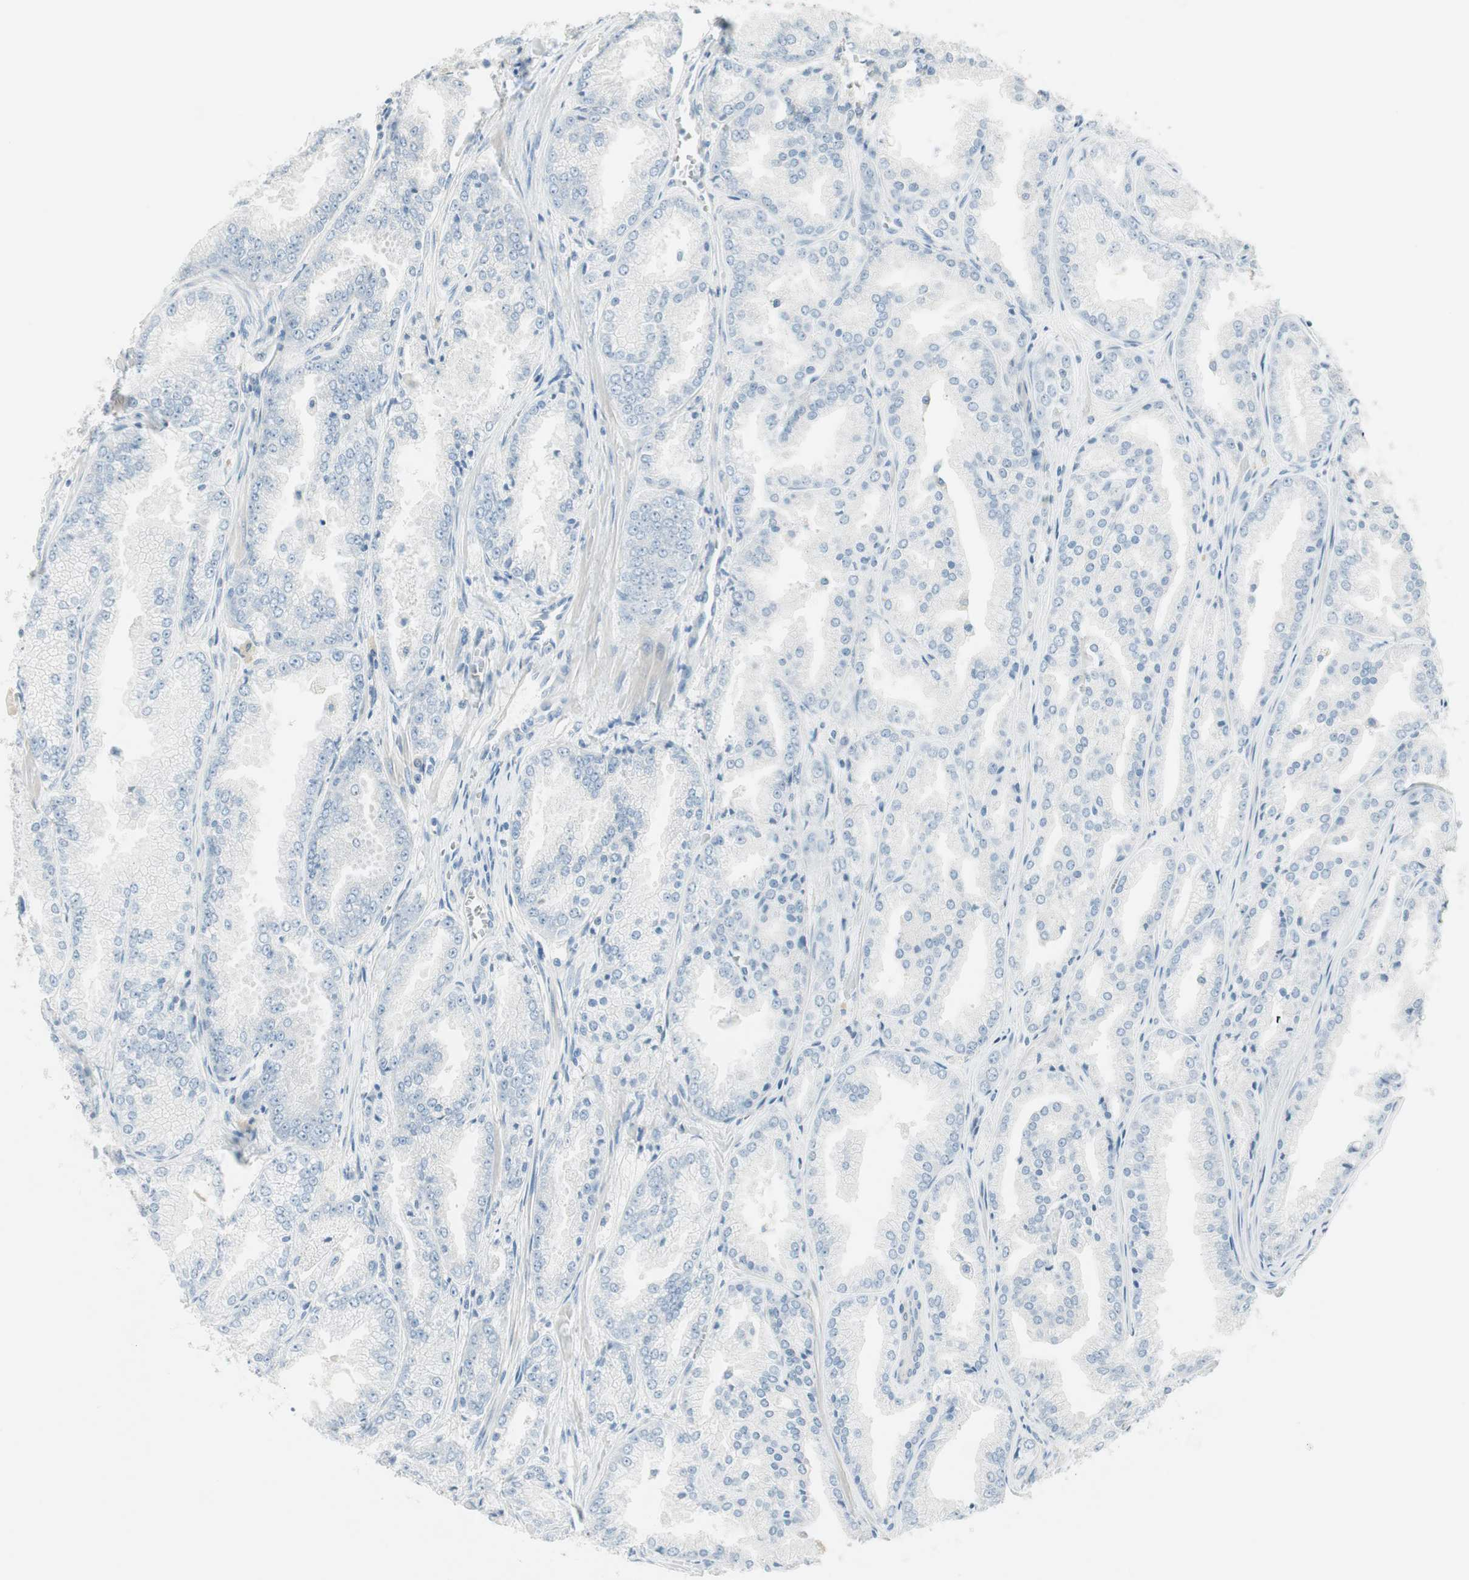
{"staining": {"intensity": "negative", "quantity": "none", "location": "none"}, "tissue": "prostate cancer", "cell_type": "Tumor cells", "image_type": "cancer", "snomed": [{"axis": "morphology", "description": "Adenocarcinoma, High grade"}, {"axis": "topography", "description": "Prostate"}], "caption": "IHC micrograph of prostate cancer (high-grade adenocarcinoma) stained for a protein (brown), which shows no expression in tumor cells.", "gene": "ITLN2", "patient": {"sex": "male", "age": 61}}